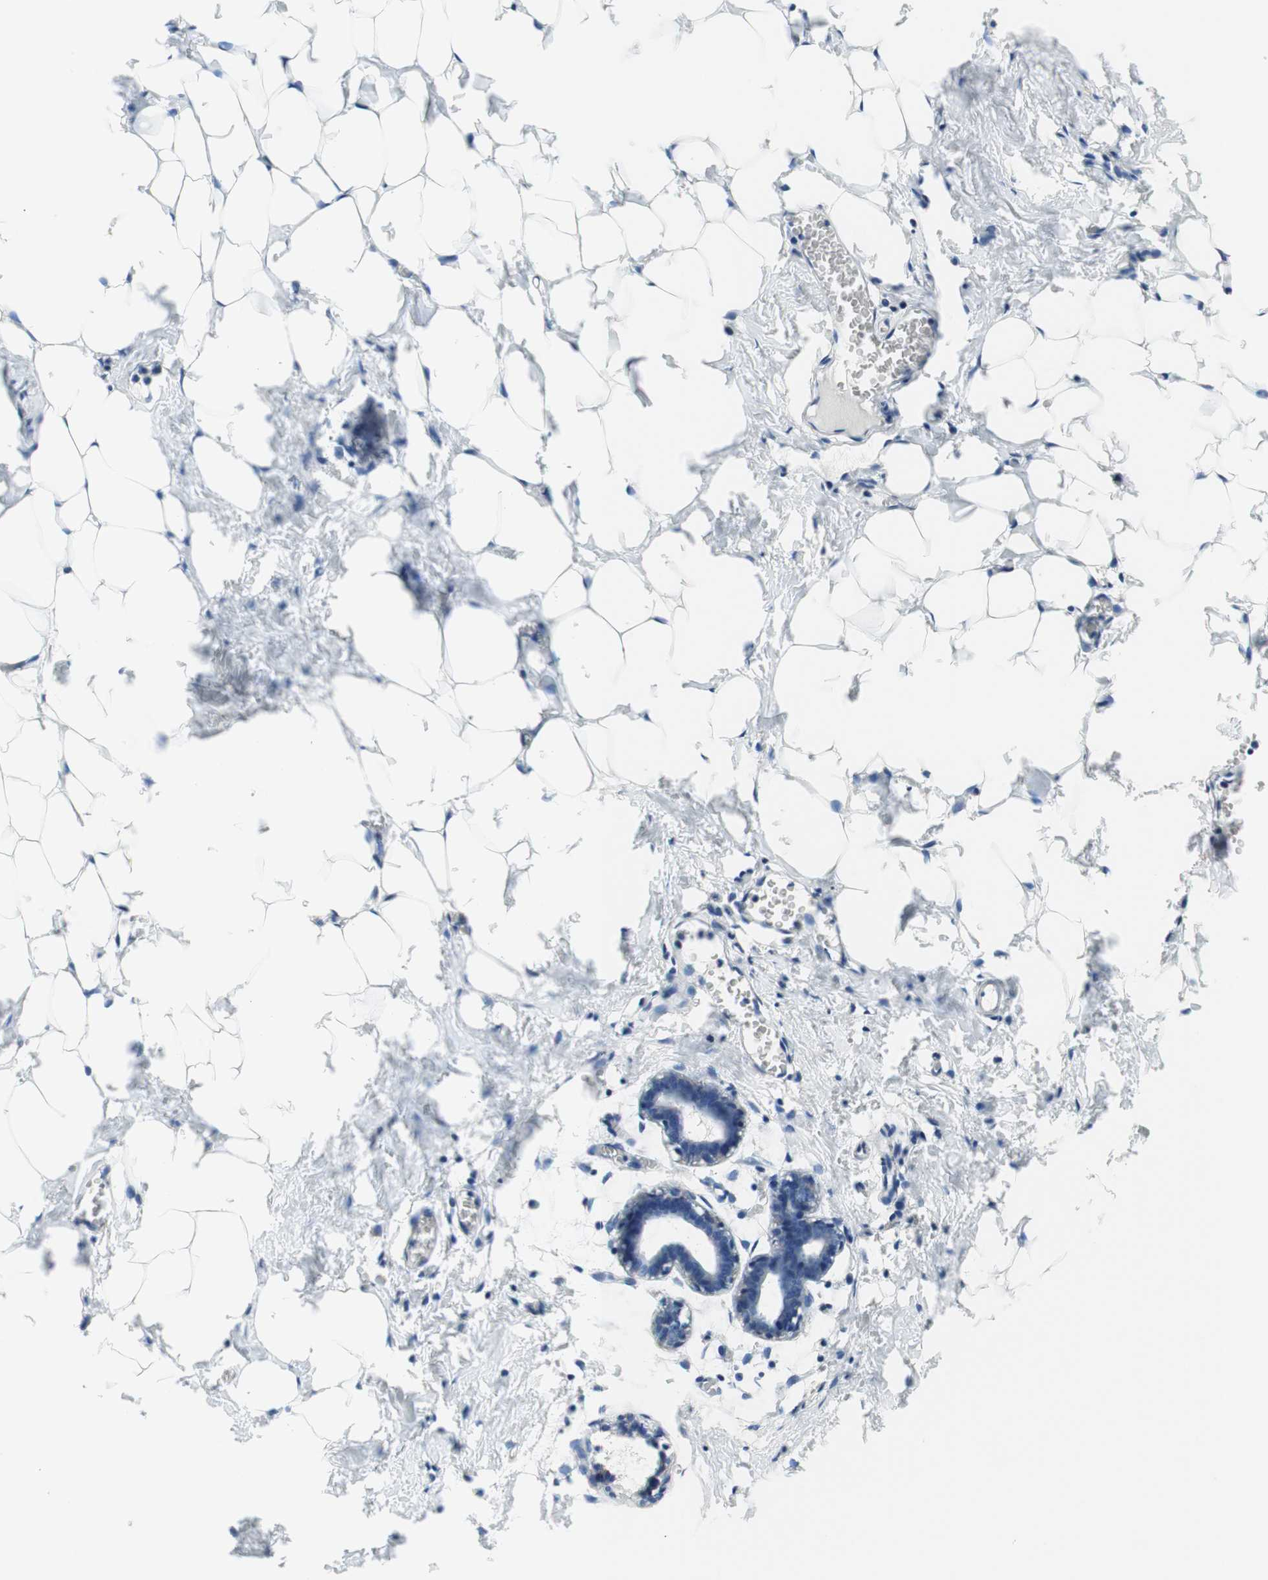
{"staining": {"intensity": "negative", "quantity": "none", "location": "none"}, "tissue": "breast", "cell_type": "Adipocytes", "image_type": "normal", "snomed": [{"axis": "morphology", "description": "Normal tissue, NOS"}, {"axis": "topography", "description": "Breast"}], "caption": "This is an IHC image of normal breast. There is no expression in adipocytes.", "gene": "CD46", "patient": {"sex": "female", "age": 27}}